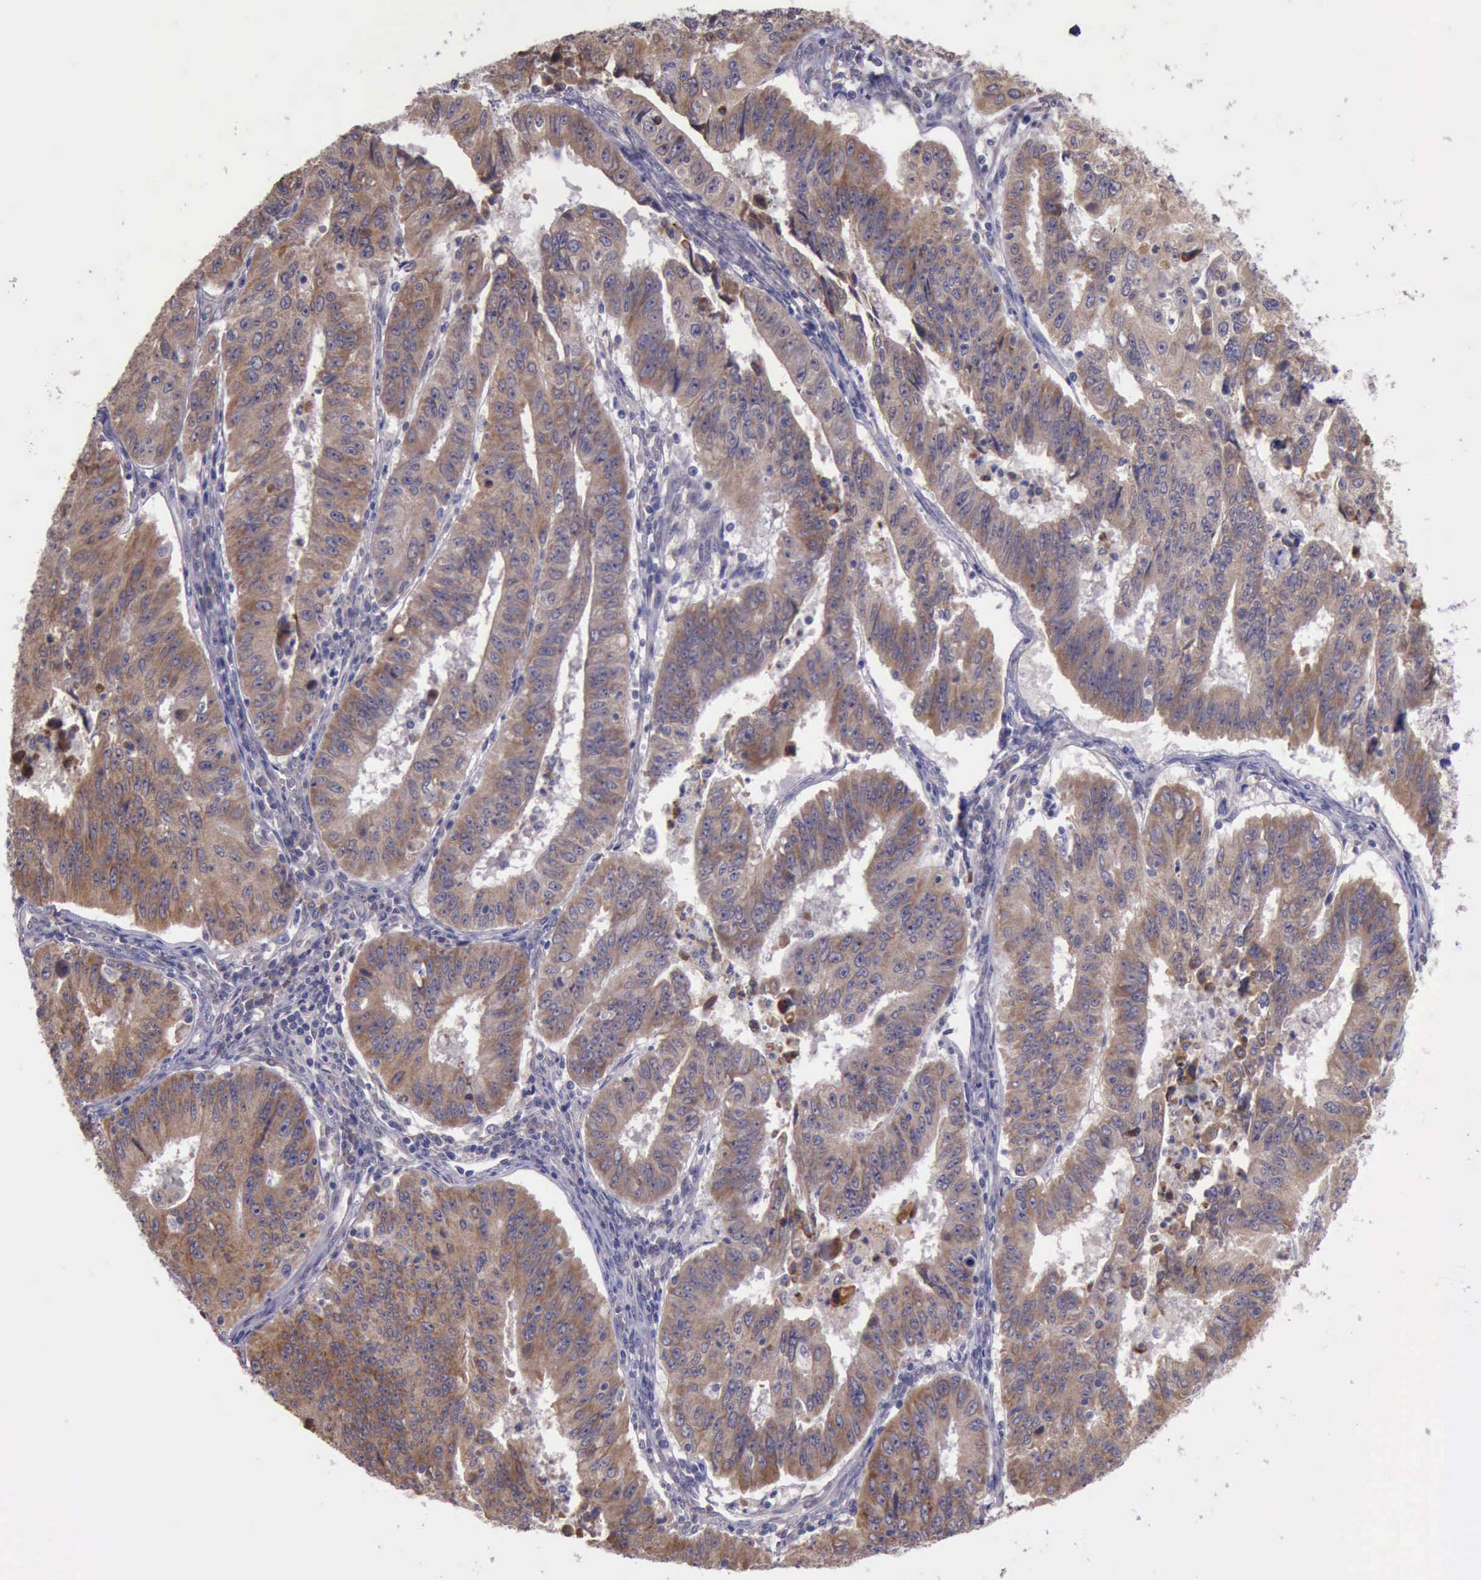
{"staining": {"intensity": "moderate", "quantity": ">75%", "location": "cytoplasmic/membranous"}, "tissue": "endometrial cancer", "cell_type": "Tumor cells", "image_type": "cancer", "snomed": [{"axis": "morphology", "description": "Adenocarcinoma, NOS"}, {"axis": "topography", "description": "Endometrium"}], "caption": "IHC (DAB) staining of endometrial cancer (adenocarcinoma) reveals moderate cytoplasmic/membranous protein positivity in about >75% of tumor cells.", "gene": "PLEK2", "patient": {"sex": "female", "age": 42}}